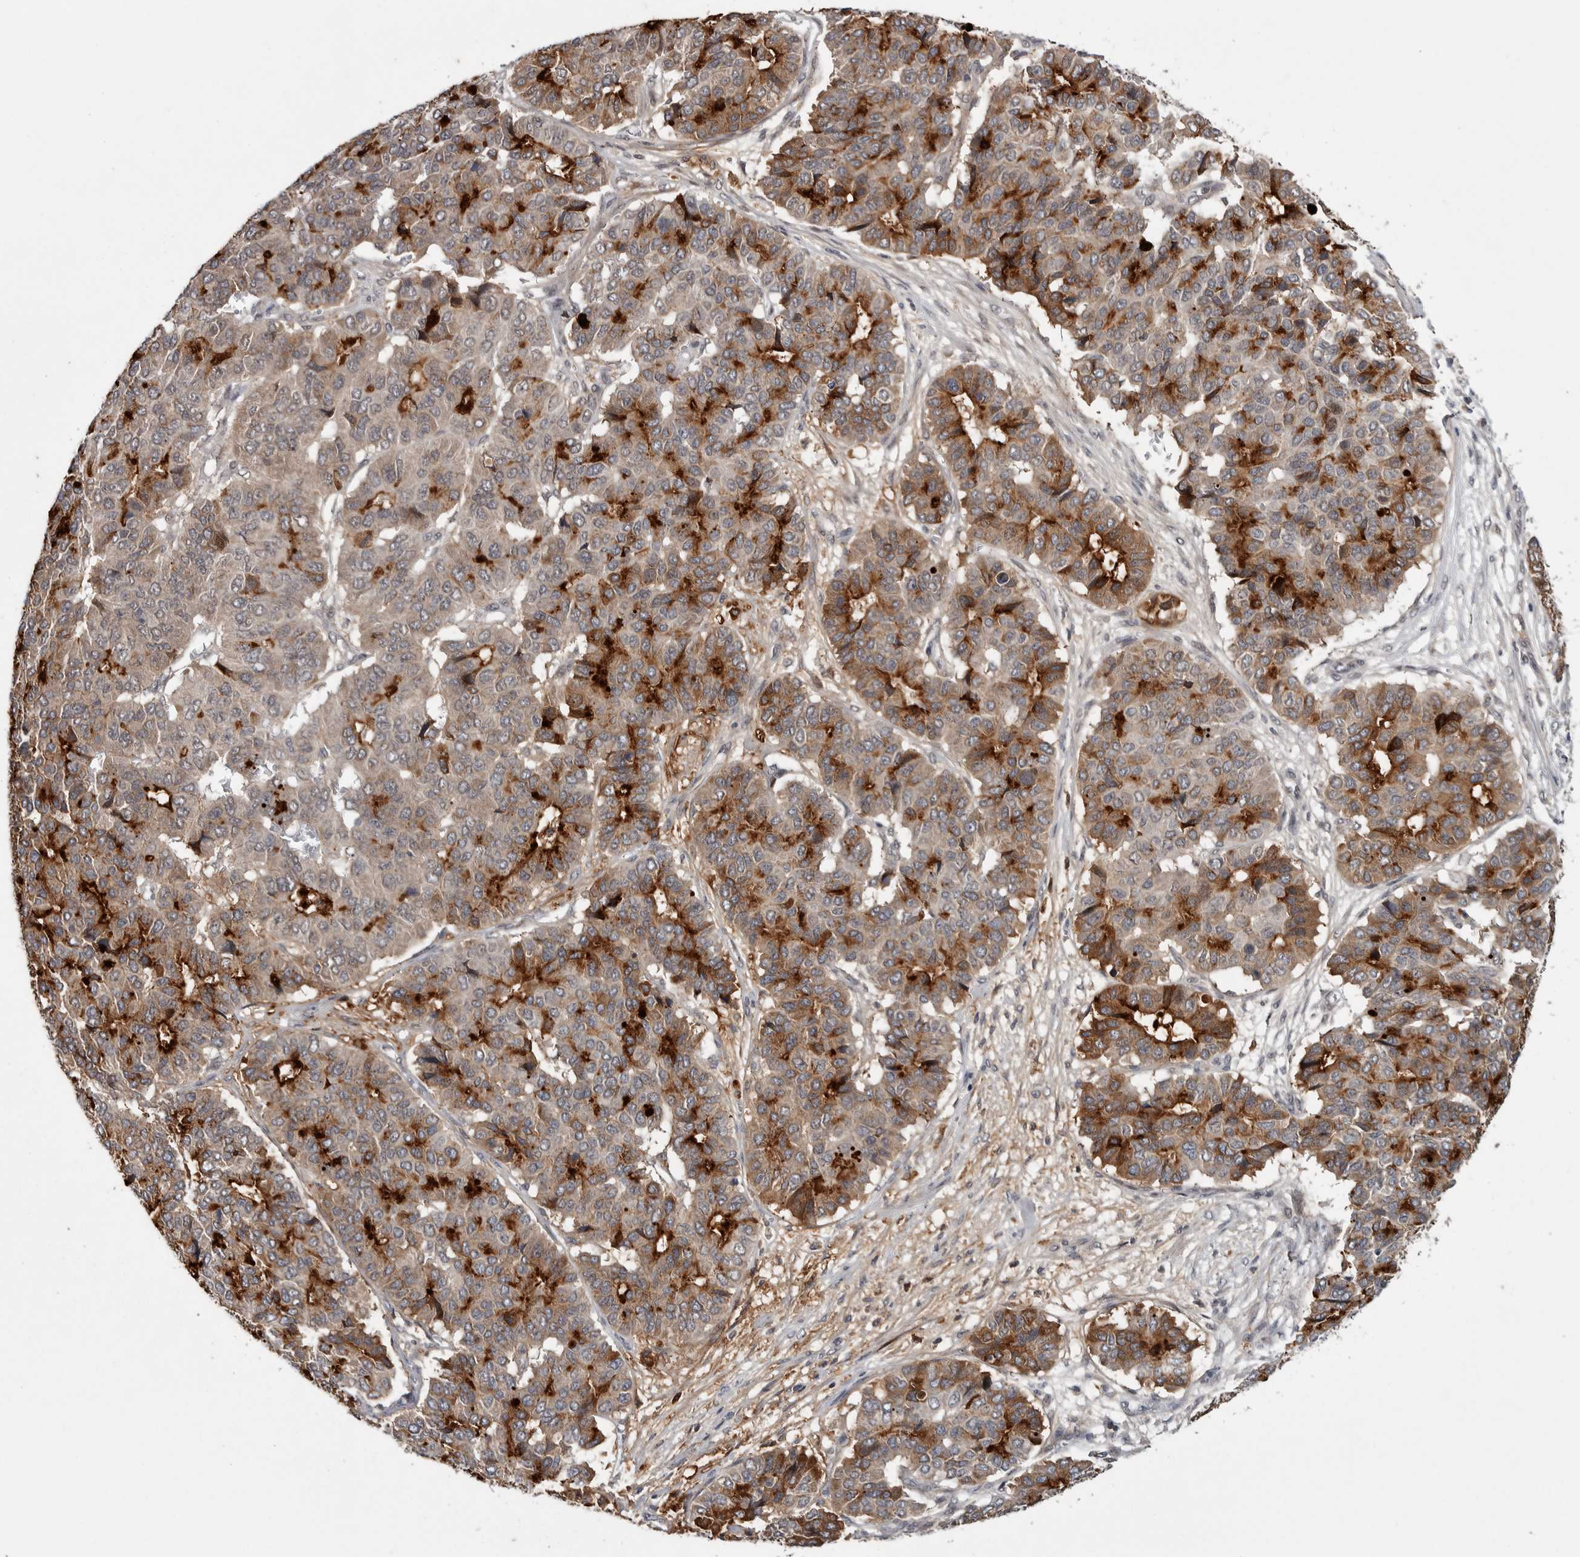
{"staining": {"intensity": "strong", "quantity": "25%-75%", "location": "cytoplasmic/membranous"}, "tissue": "pancreatic cancer", "cell_type": "Tumor cells", "image_type": "cancer", "snomed": [{"axis": "morphology", "description": "Adenocarcinoma, NOS"}, {"axis": "topography", "description": "Pancreas"}], "caption": "Strong cytoplasmic/membranous positivity is identified in approximately 25%-75% of tumor cells in adenocarcinoma (pancreatic).", "gene": "ASPN", "patient": {"sex": "male", "age": 50}}